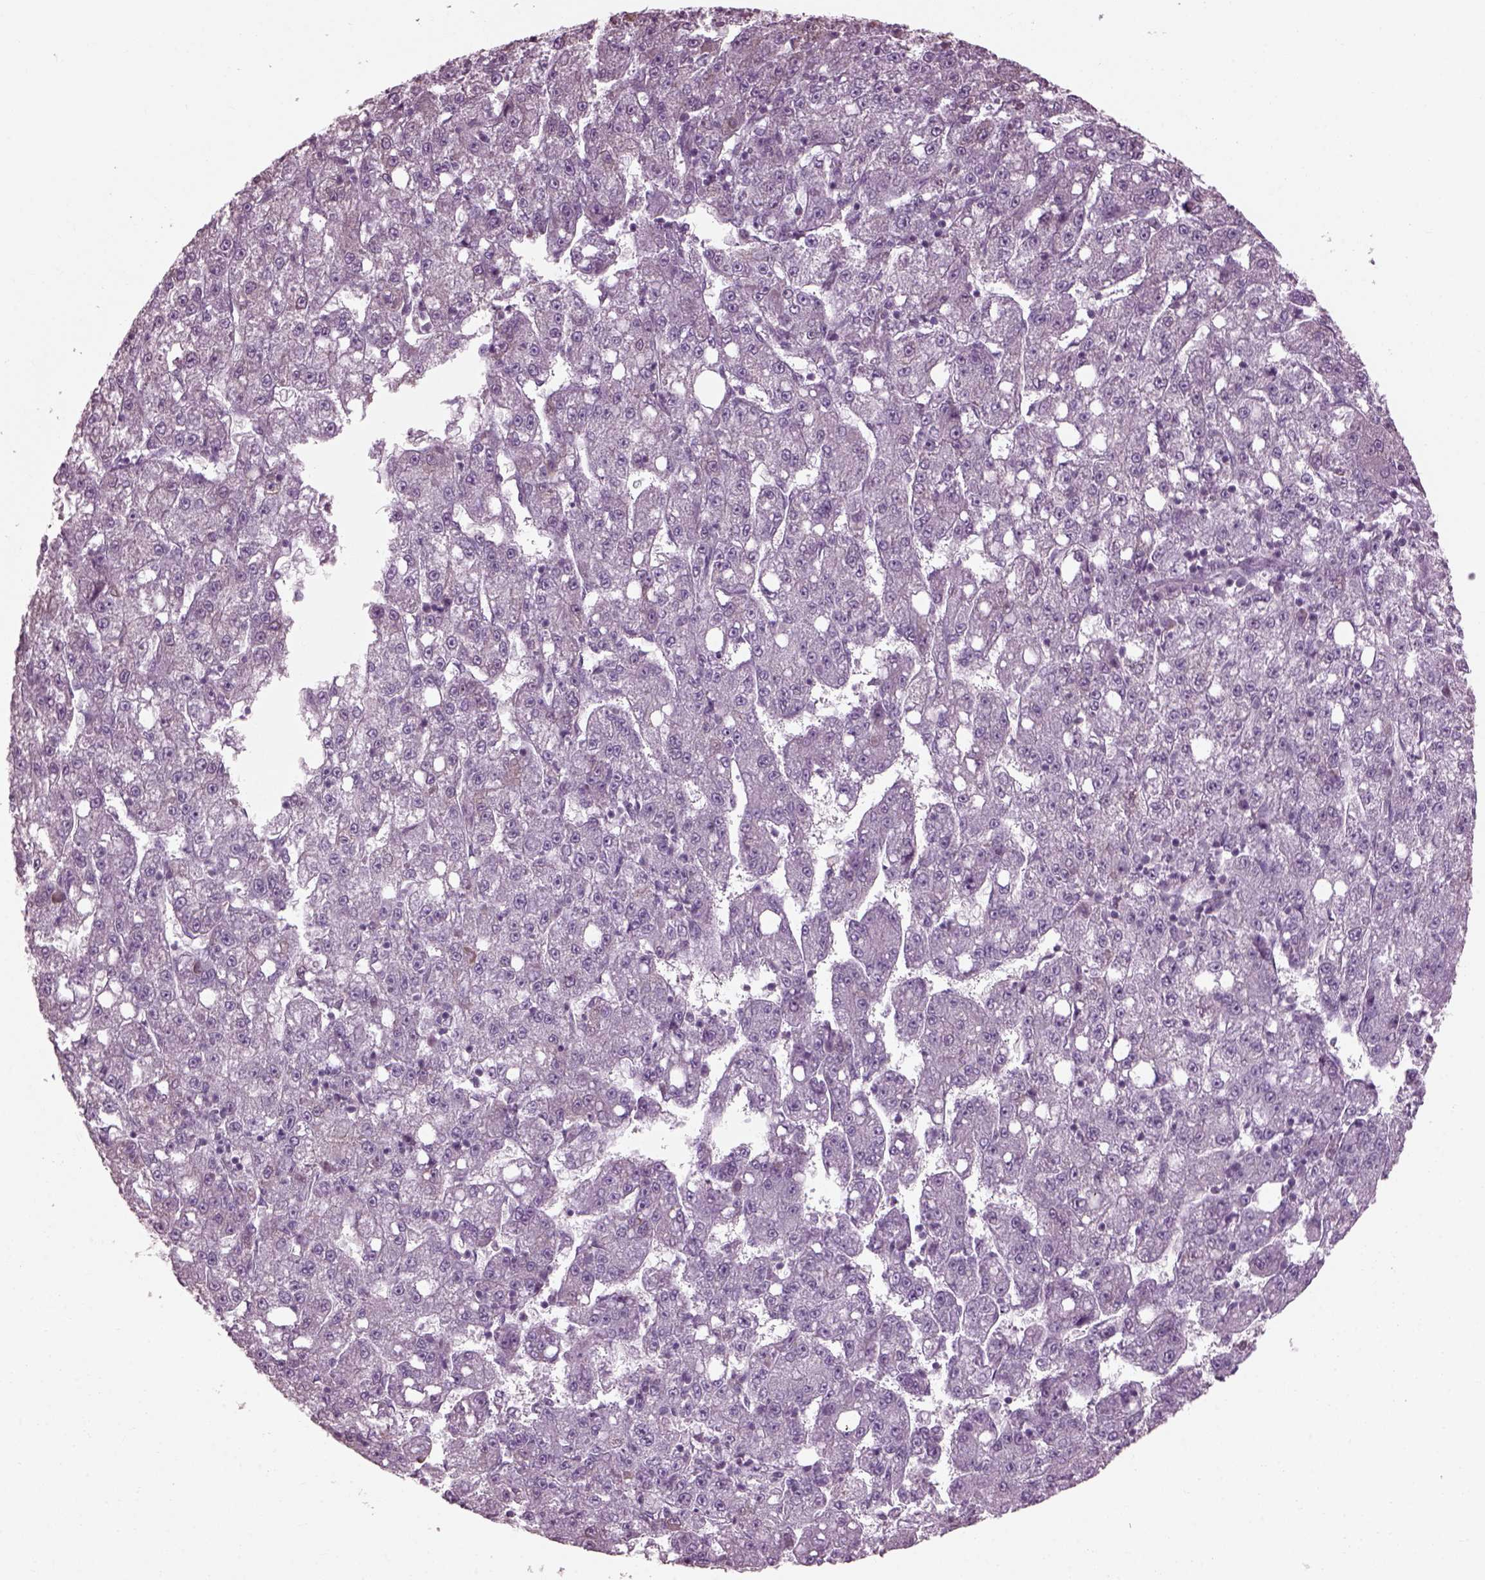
{"staining": {"intensity": "negative", "quantity": "none", "location": "none"}, "tissue": "liver cancer", "cell_type": "Tumor cells", "image_type": "cancer", "snomed": [{"axis": "morphology", "description": "Carcinoma, Hepatocellular, NOS"}, {"axis": "topography", "description": "Liver"}], "caption": "Immunohistochemical staining of human liver cancer (hepatocellular carcinoma) reveals no significant positivity in tumor cells.", "gene": "CABP5", "patient": {"sex": "female", "age": 65}}